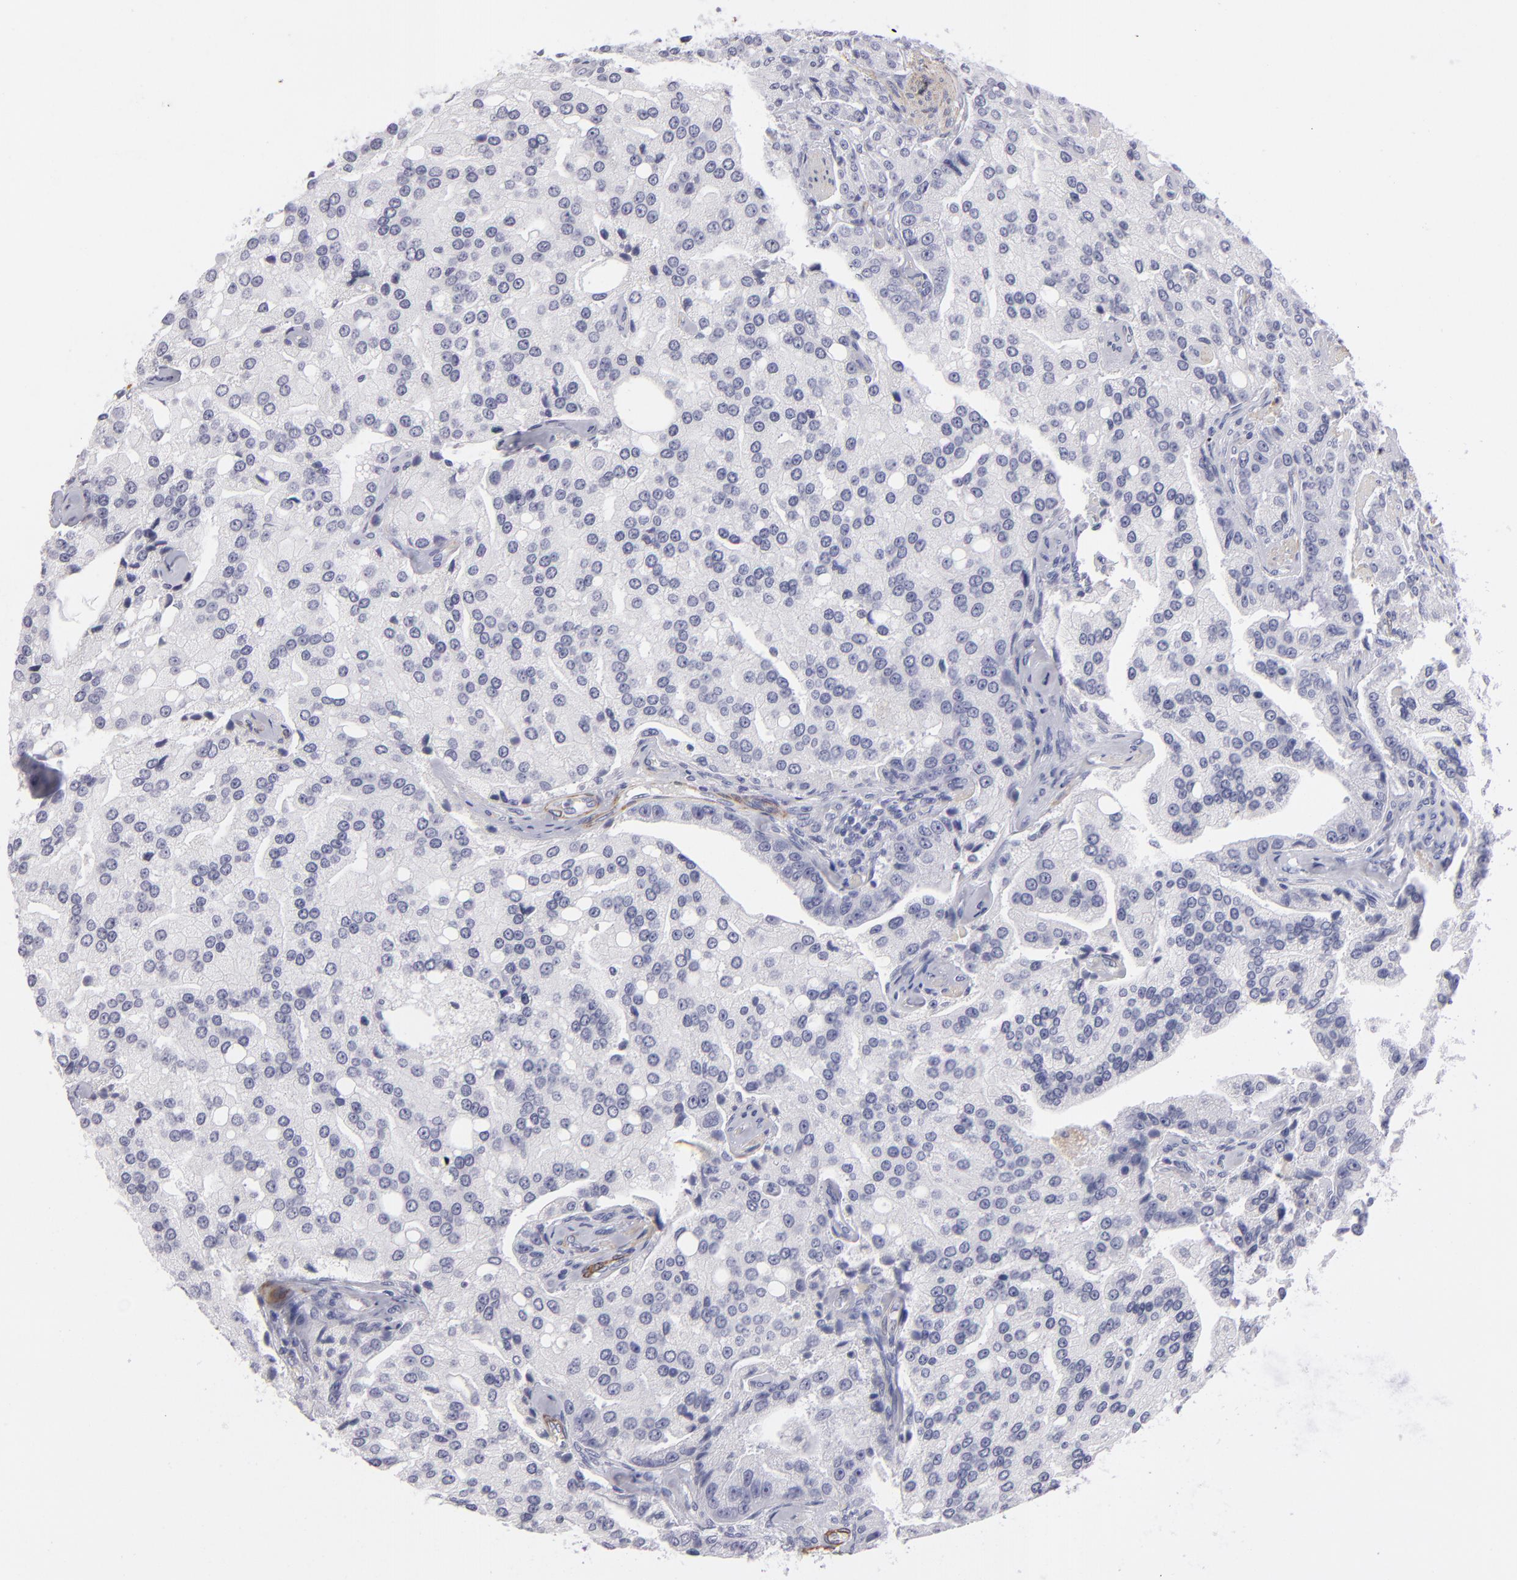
{"staining": {"intensity": "negative", "quantity": "none", "location": "none"}, "tissue": "prostate cancer", "cell_type": "Tumor cells", "image_type": "cancer", "snomed": [{"axis": "morphology", "description": "Adenocarcinoma, Medium grade"}, {"axis": "topography", "description": "Prostate"}], "caption": "DAB (3,3'-diaminobenzidine) immunohistochemical staining of human prostate medium-grade adenocarcinoma reveals no significant expression in tumor cells.", "gene": "MYH11", "patient": {"sex": "male", "age": 72}}